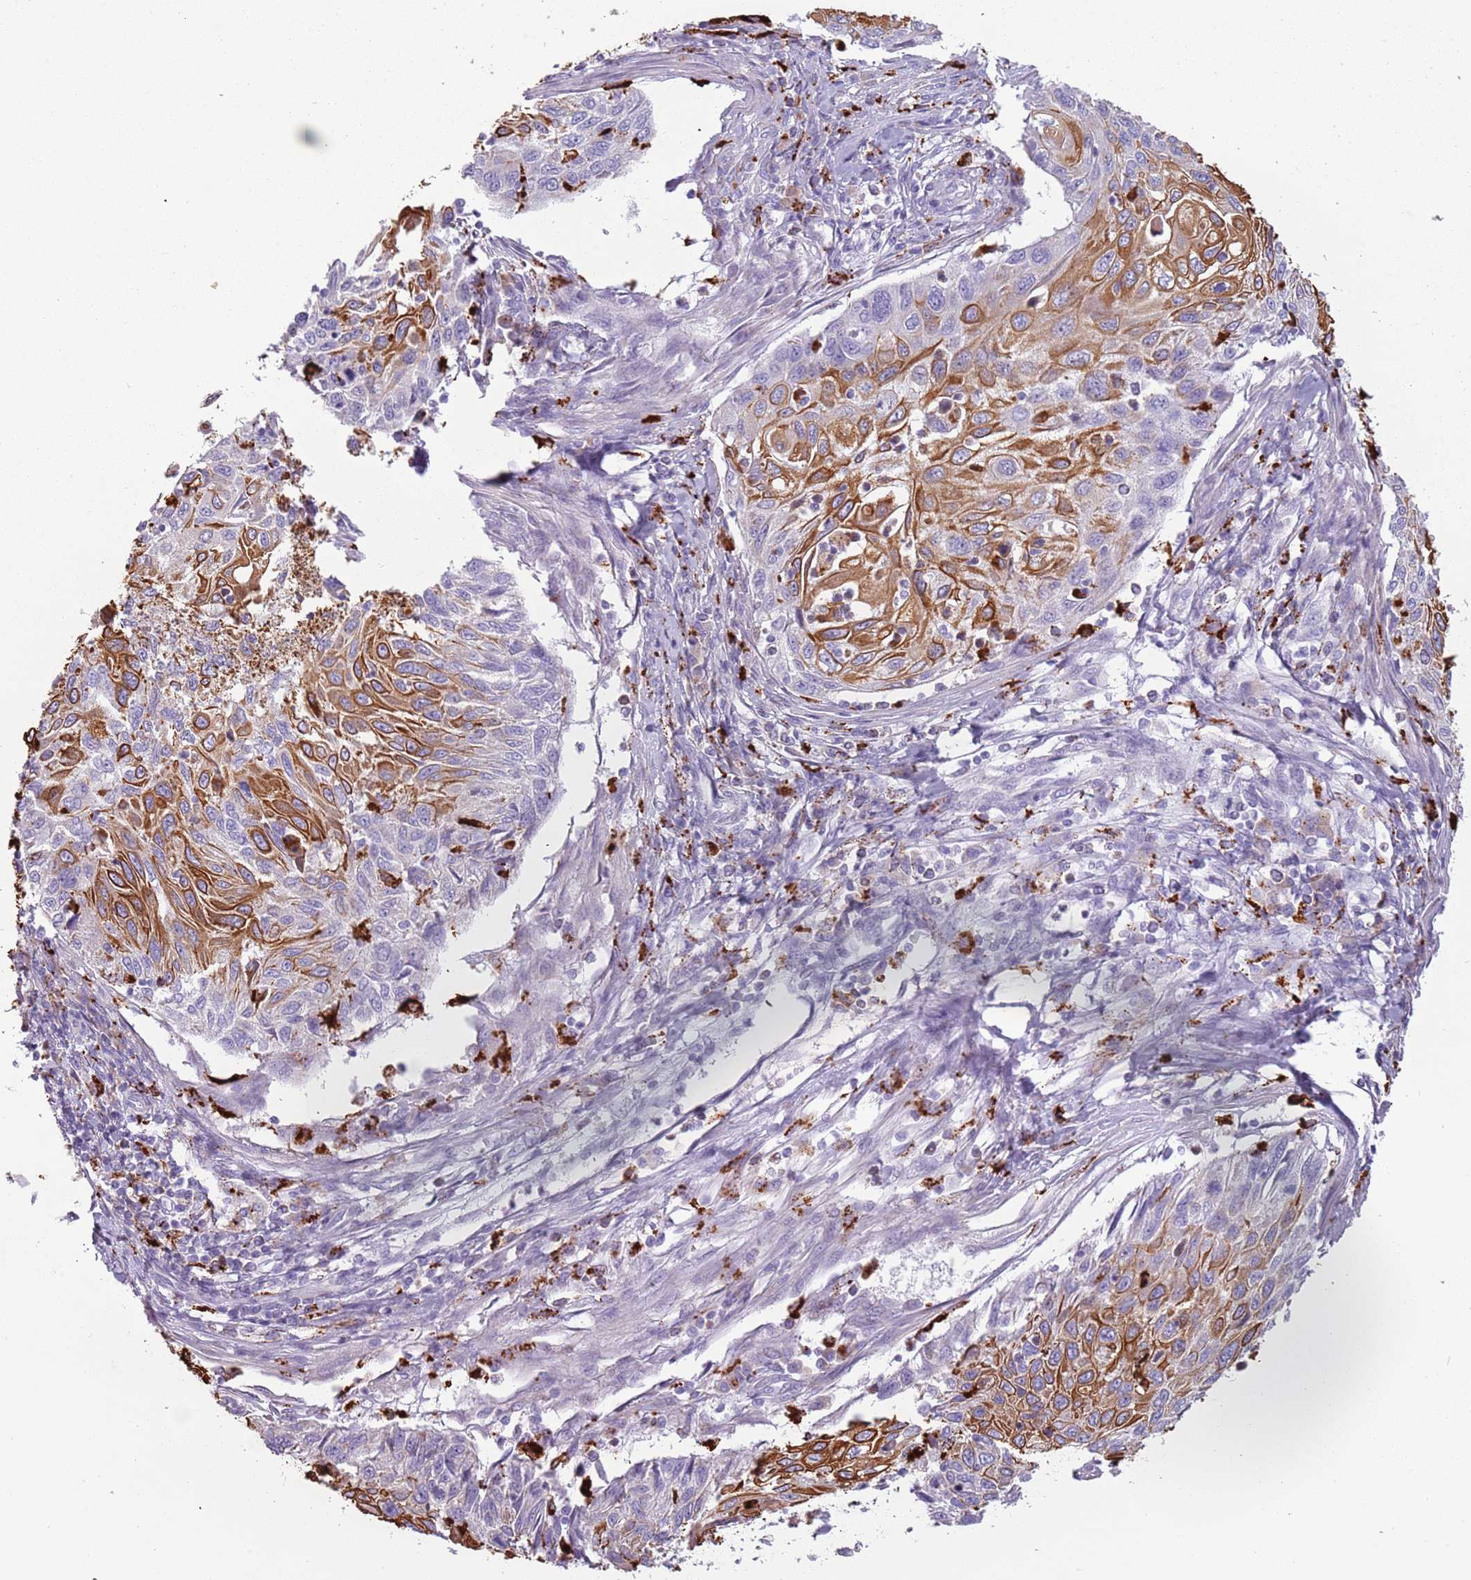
{"staining": {"intensity": "moderate", "quantity": "25%-75%", "location": "cytoplasmic/membranous"}, "tissue": "cervical cancer", "cell_type": "Tumor cells", "image_type": "cancer", "snomed": [{"axis": "morphology", "description": "Squamous cell carcinoma, NOS"}, {"axis": "topography", "description": "Cervix"}], "caption": "Immunohistochemistry (IHC) image of cervical cancer (squamous cell carcinoma) stained for a protein (brown), which exhibits medium levels of moderate cytoplasmic/membranous staining in about 25%-75% of tumor cells.", "gene": "NWD2", "patient": {"sex": "female", "age": 70}}